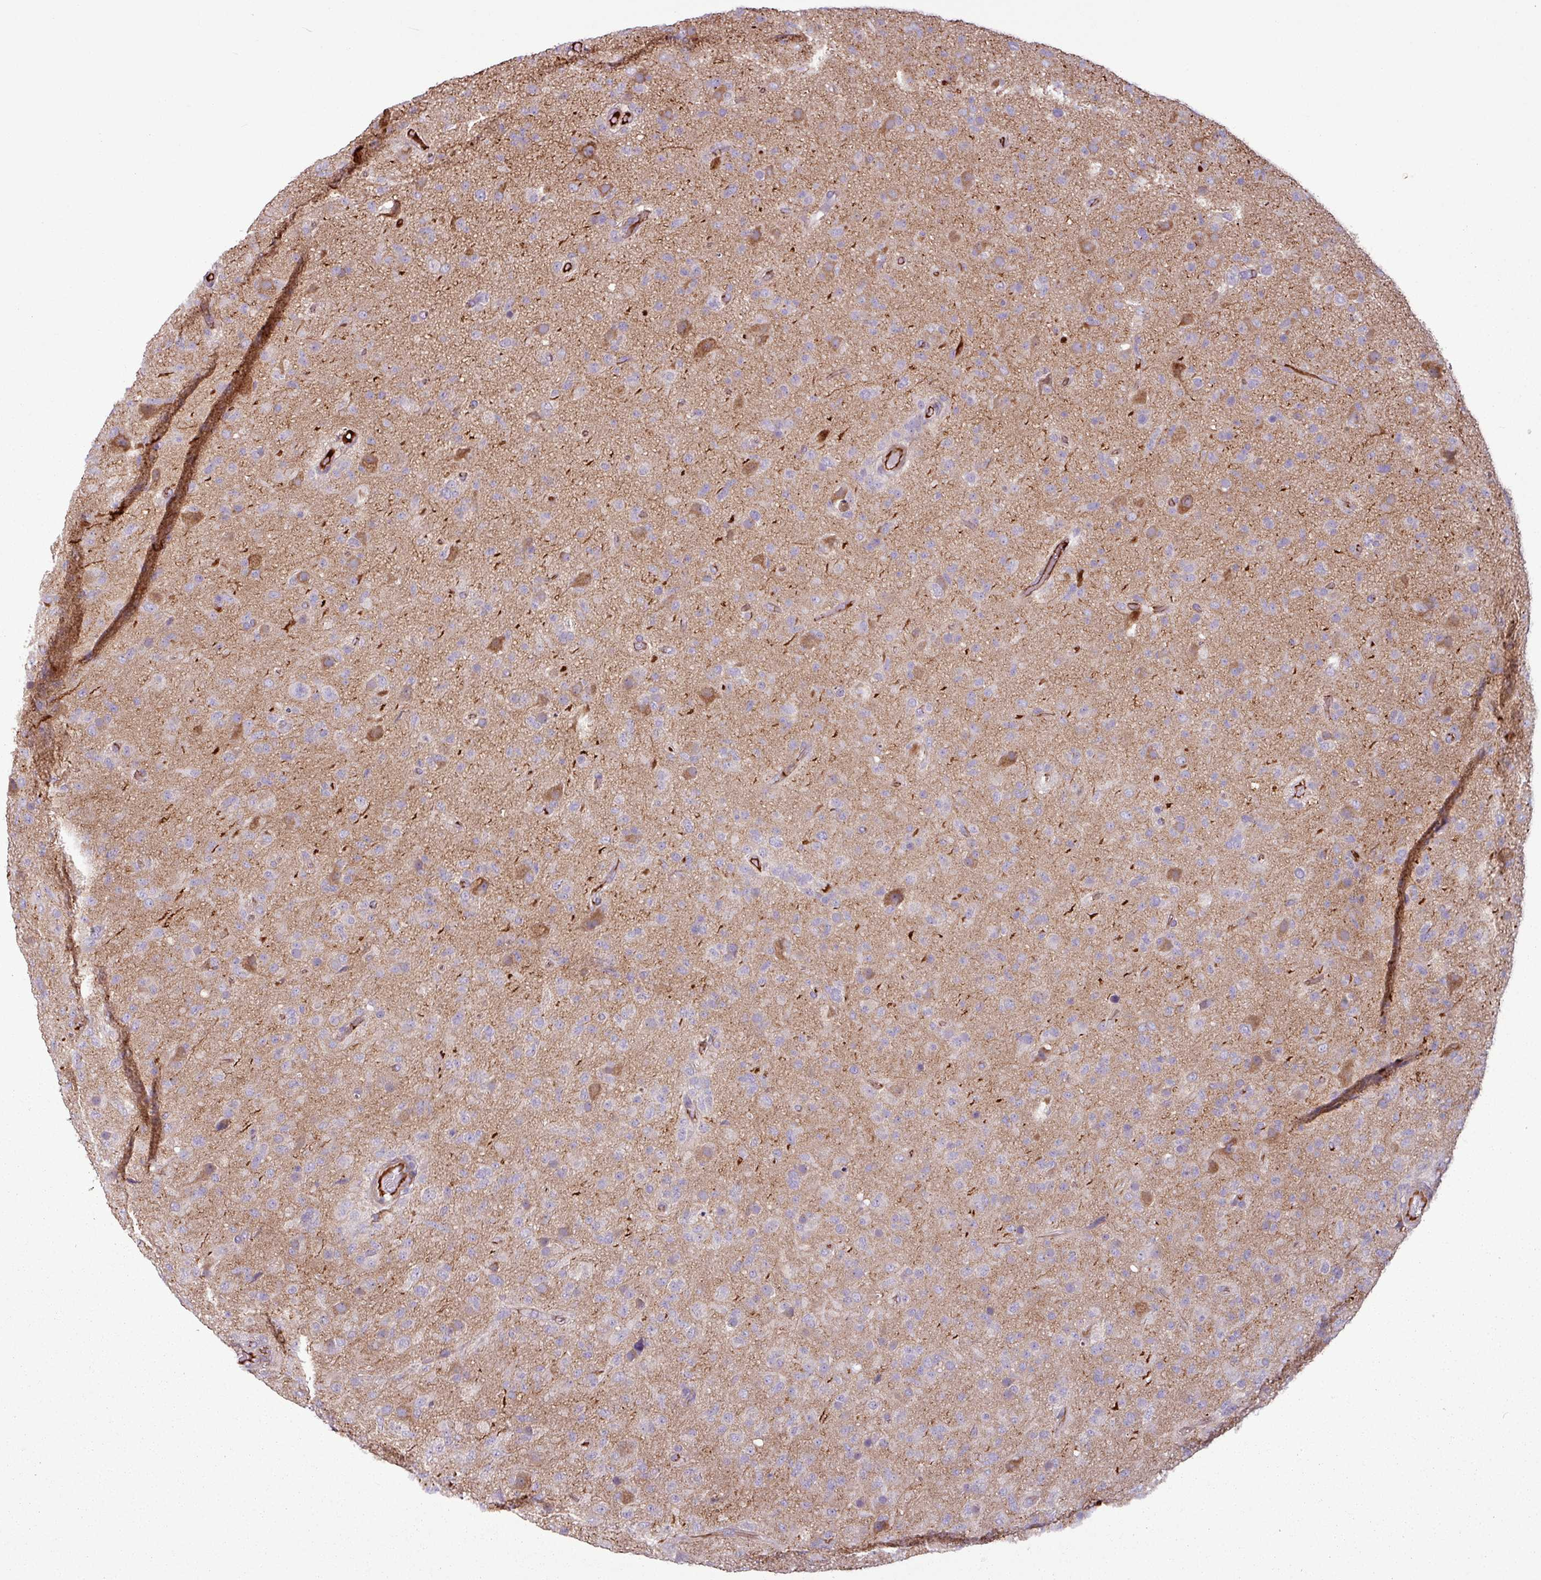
{"staining": {"intensity": "negative", "quantity": "none", "location": "none"}, "tissue": "glioma", "cell_type": "Tumor cells", "image_type": "cancer", "snomed": [{"axis": "morphology", "description": "Glioma, malignant, Low grade"}, {"axis": "topography", "description": "Brain"}], "caption": "Low-grade glioma (malignant) stained for a protein using immunohistochemistry exhibits no expression tumor cells.", "gene": "C4B", "patient": {"sex": "male", "age": 65}}